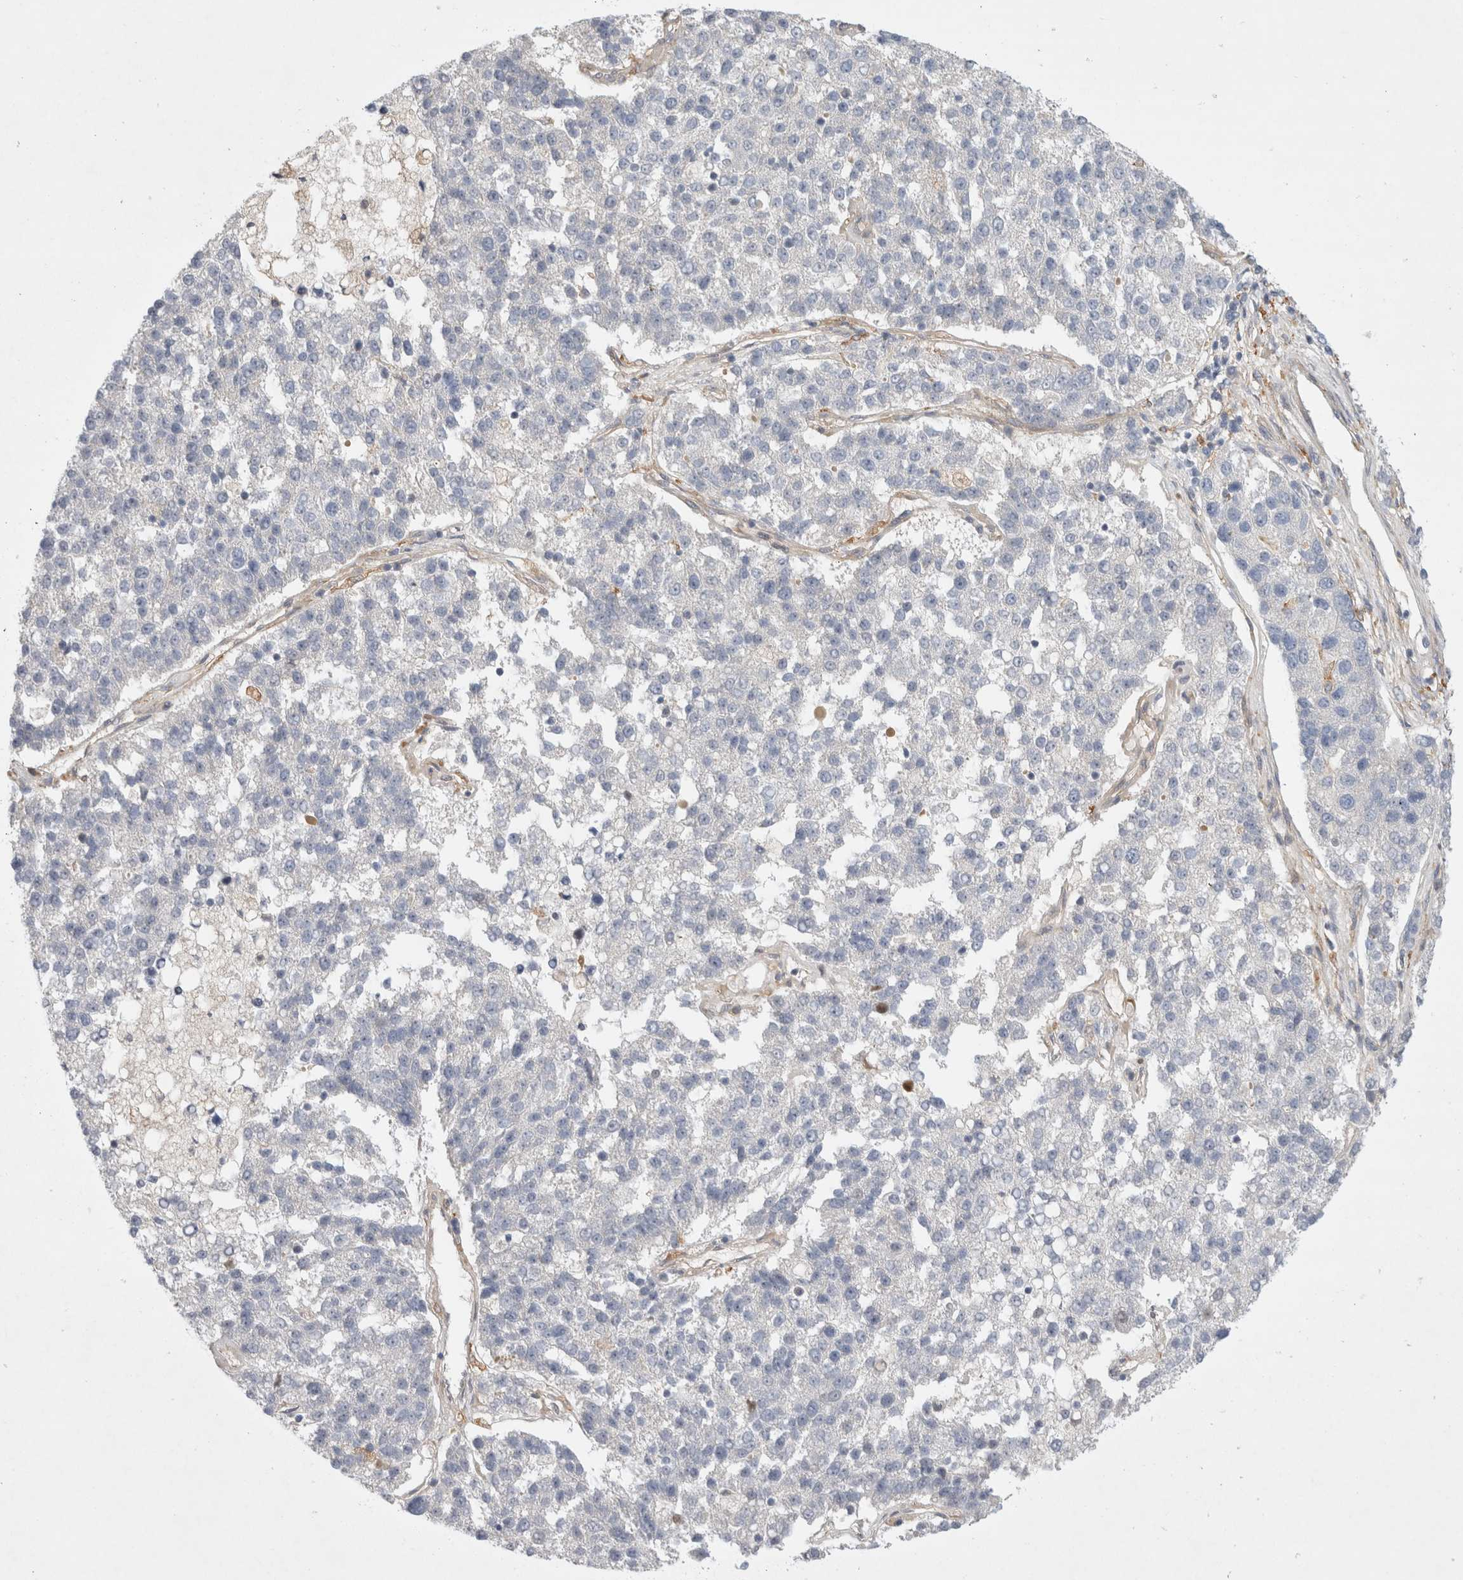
{"staining": {"intensity": "negative", "quantity": "none", "location": "none"}, "tissue": "pancreatic cancer", "cell_type": "Tumor cells", "image_type": "cancer", "snomed": [{"axis": "morphology", "description": "Adenocarcinoma, NOS"}, {"axis": "topography", "description": "Pancreas"}], "caption": "The histopathology image demonstrates no significant staining in tumor cells of adenocarcinoma (pancreatic).", "gene": "CDCA7L", "patient": {"sex": "female", "age": 61}}